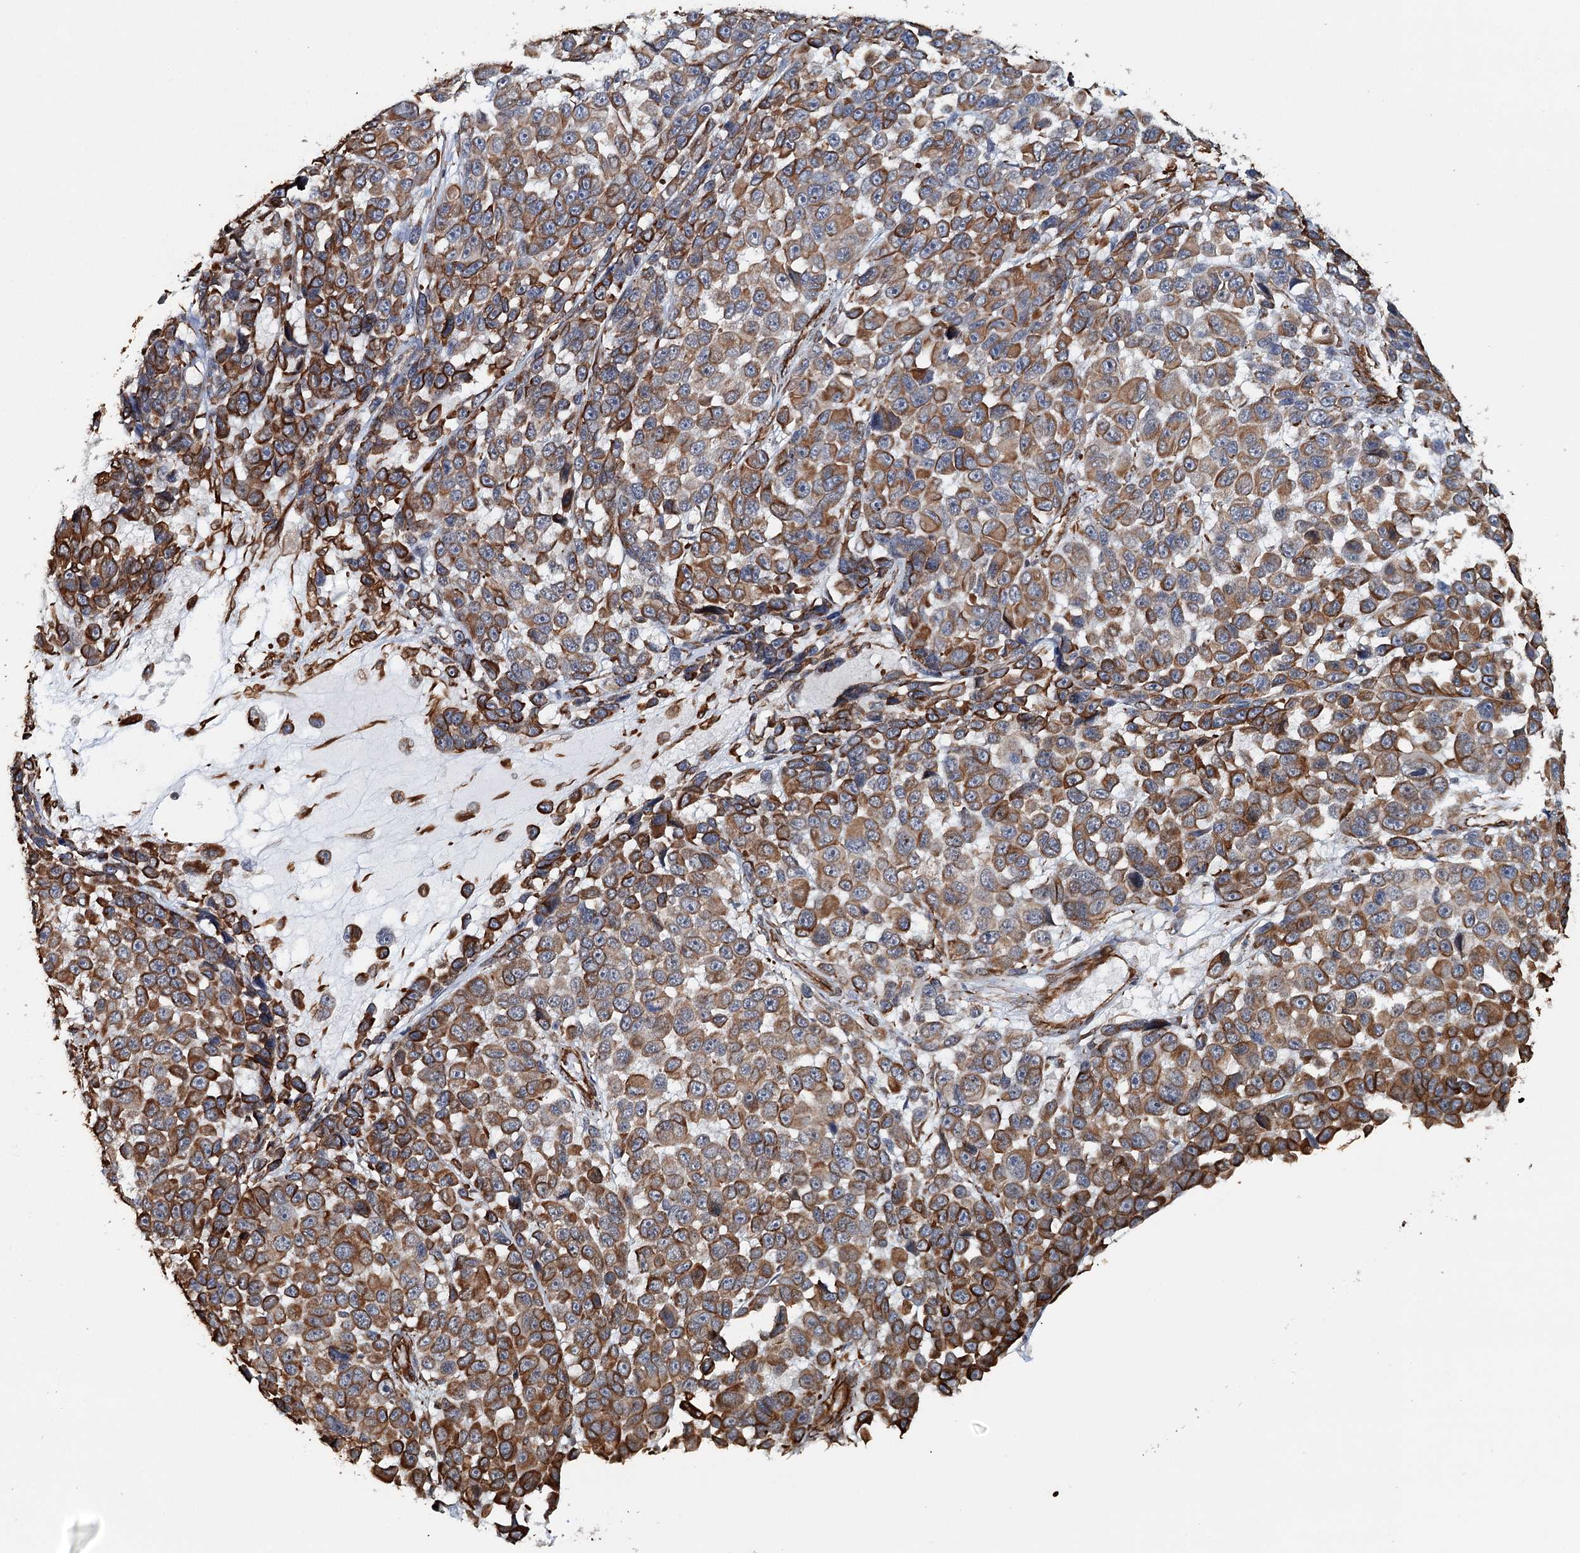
{"staining": {"intensity": "moderate", "quantity": ">75%", "location": "cytoplasmic/membranous"}, "tissue": "melanoma", "cell_type": "Tumor cells", "image_type": "cancer", "snomed": [{"axis": "morphology", "description": "Malignant melanoma, NOS"}, {"axis": "topography", "description": "Skin"}], "caption": "DAB (3,3'-diaminobenzidine) immunohistochemical staining of human malignant melanoma reveals moderate cytoplasmic/membranous protein staining in approximately >75% of tumor cells.", "gene": "SYNPO", "patient": {"sex": "male", "age": 53}}